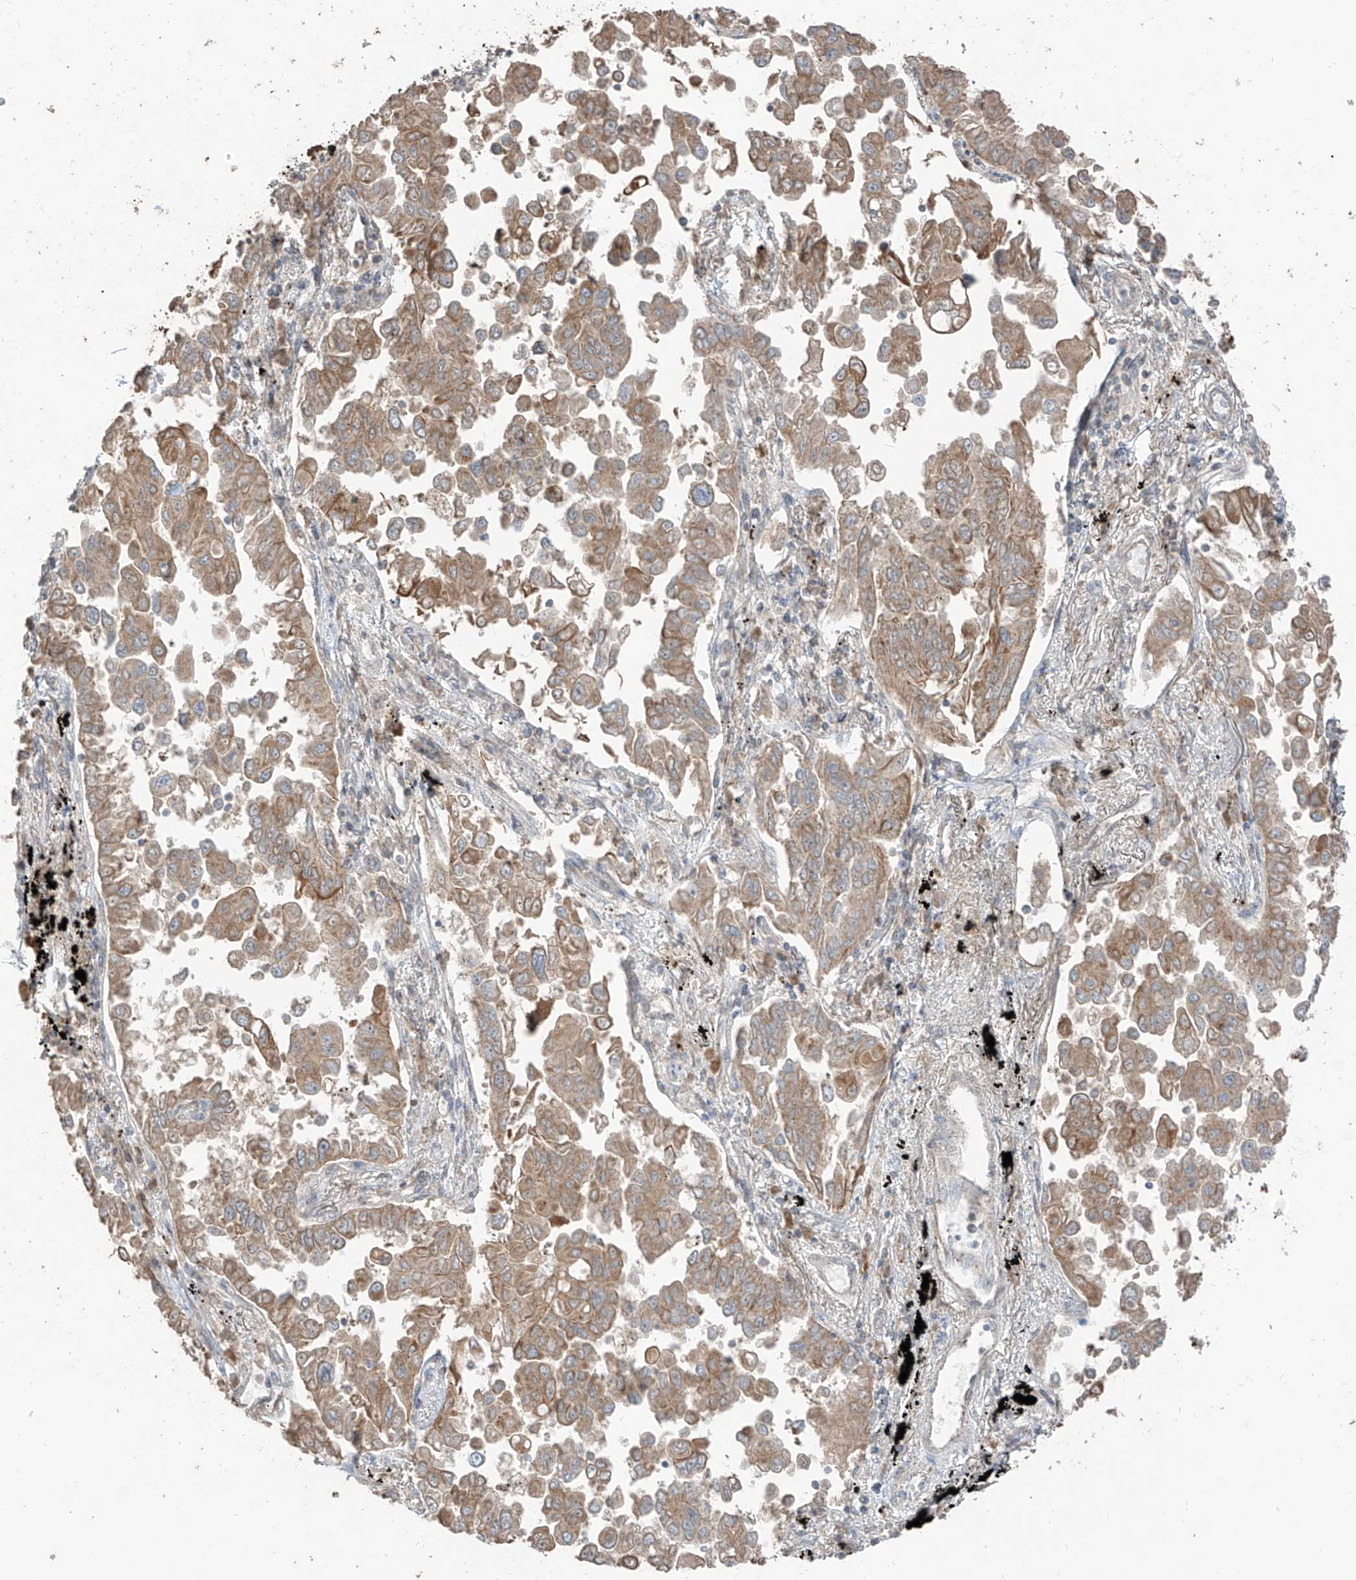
{"staining": {"intensity": "moderate", "quantity": ">75%", "location": "cytoplasmic/membranous"}, "tissue": "lung cancer", "cell_type": "Tumor cells", "image_type": "cancer", "snomed": [{"axis": "morphology", "description": "Adenocarcinoma, NOS"}, {"axis": "topography", "description": "Lung"}], "caption": "Moderate cytoplasmic/membranous protein expression is identified in approximately >75% of tumor cells in lung cancer.", "gene": "COLGALT2", "patient": {"sex": "female", "age": 67}}